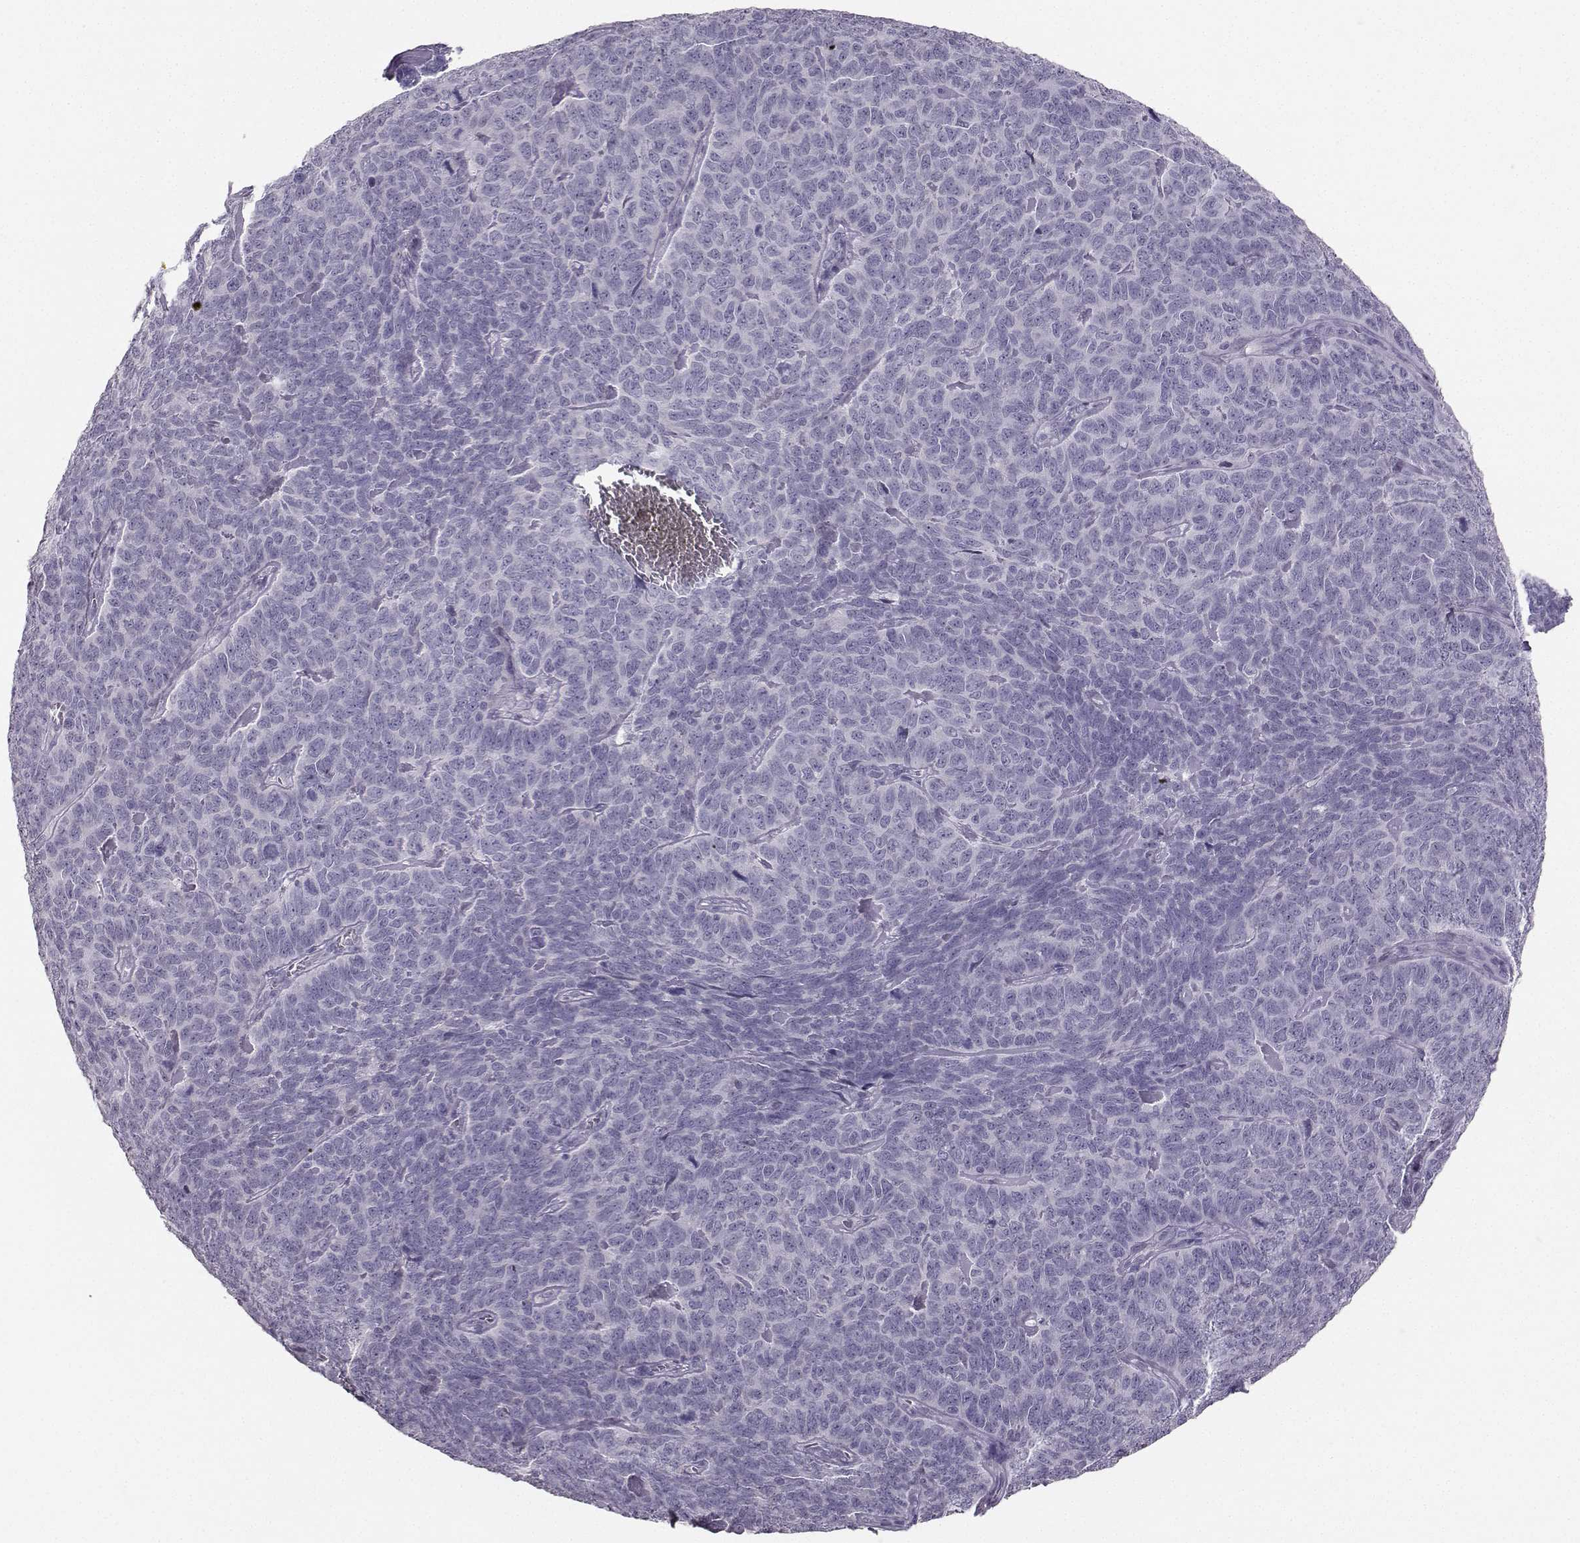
{"staining": {"intensity": "negative", "quantity": "none", "location": "none"}, "tissue": "skin cancer", "cell_type": "Tumor cells", "image_type": "cancer", "snomed": [{"axis": "morphology", "description": "Squamous cell carcinoma, NOS"}, {"axis": "topography", "description": "Skin"}, {"axis": "topography", "description": "Anal"}], "caption": "Histopathology image shows no protein staining in tumor cells of skin cancer (squamous cell carcinoma) tissue.", "gene": "PKP2", "patient": {"sex": "female", "age": 51}}